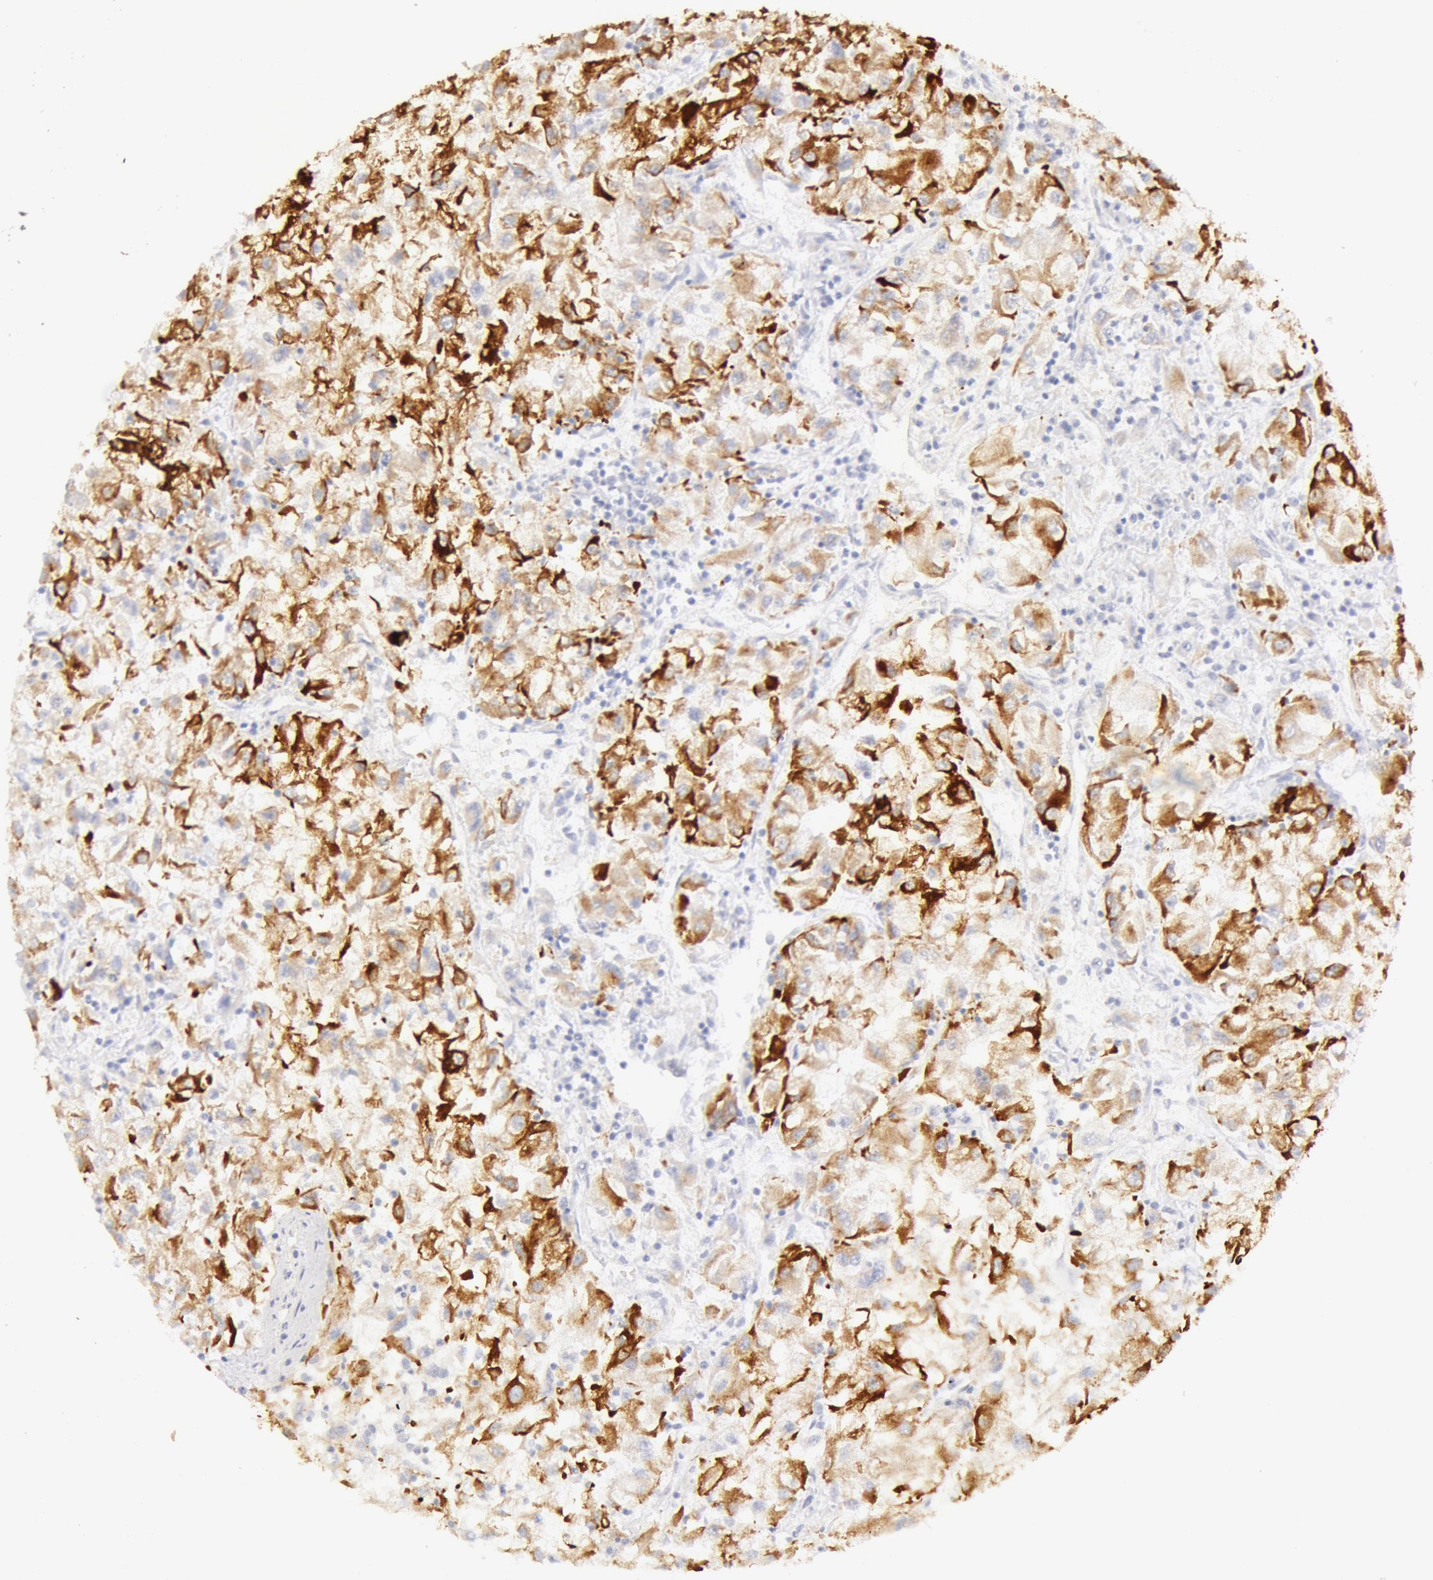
{"staining": {"intensity": "weak", "quantity": "25%-75%", "location": "cytoplasmic/membranous"}, "tissue": "renal cancer", "cell_type": "Tumor cells", "image_type": "cancer", "snomed": [{"axis": "morphology", "description": "Adenocarcinoma, NOS"}, {"axis": "topography", "description": "Kidney"}], "caption": "This is a micrograph of immunohistochemistry (IHC) staining of adenocarcinoma (renal), which shows weak expression in the cytoplasmic/membranous of tumor cells.", "gene": "KRT8", "patient": {"sex": "male", "age": 59}}